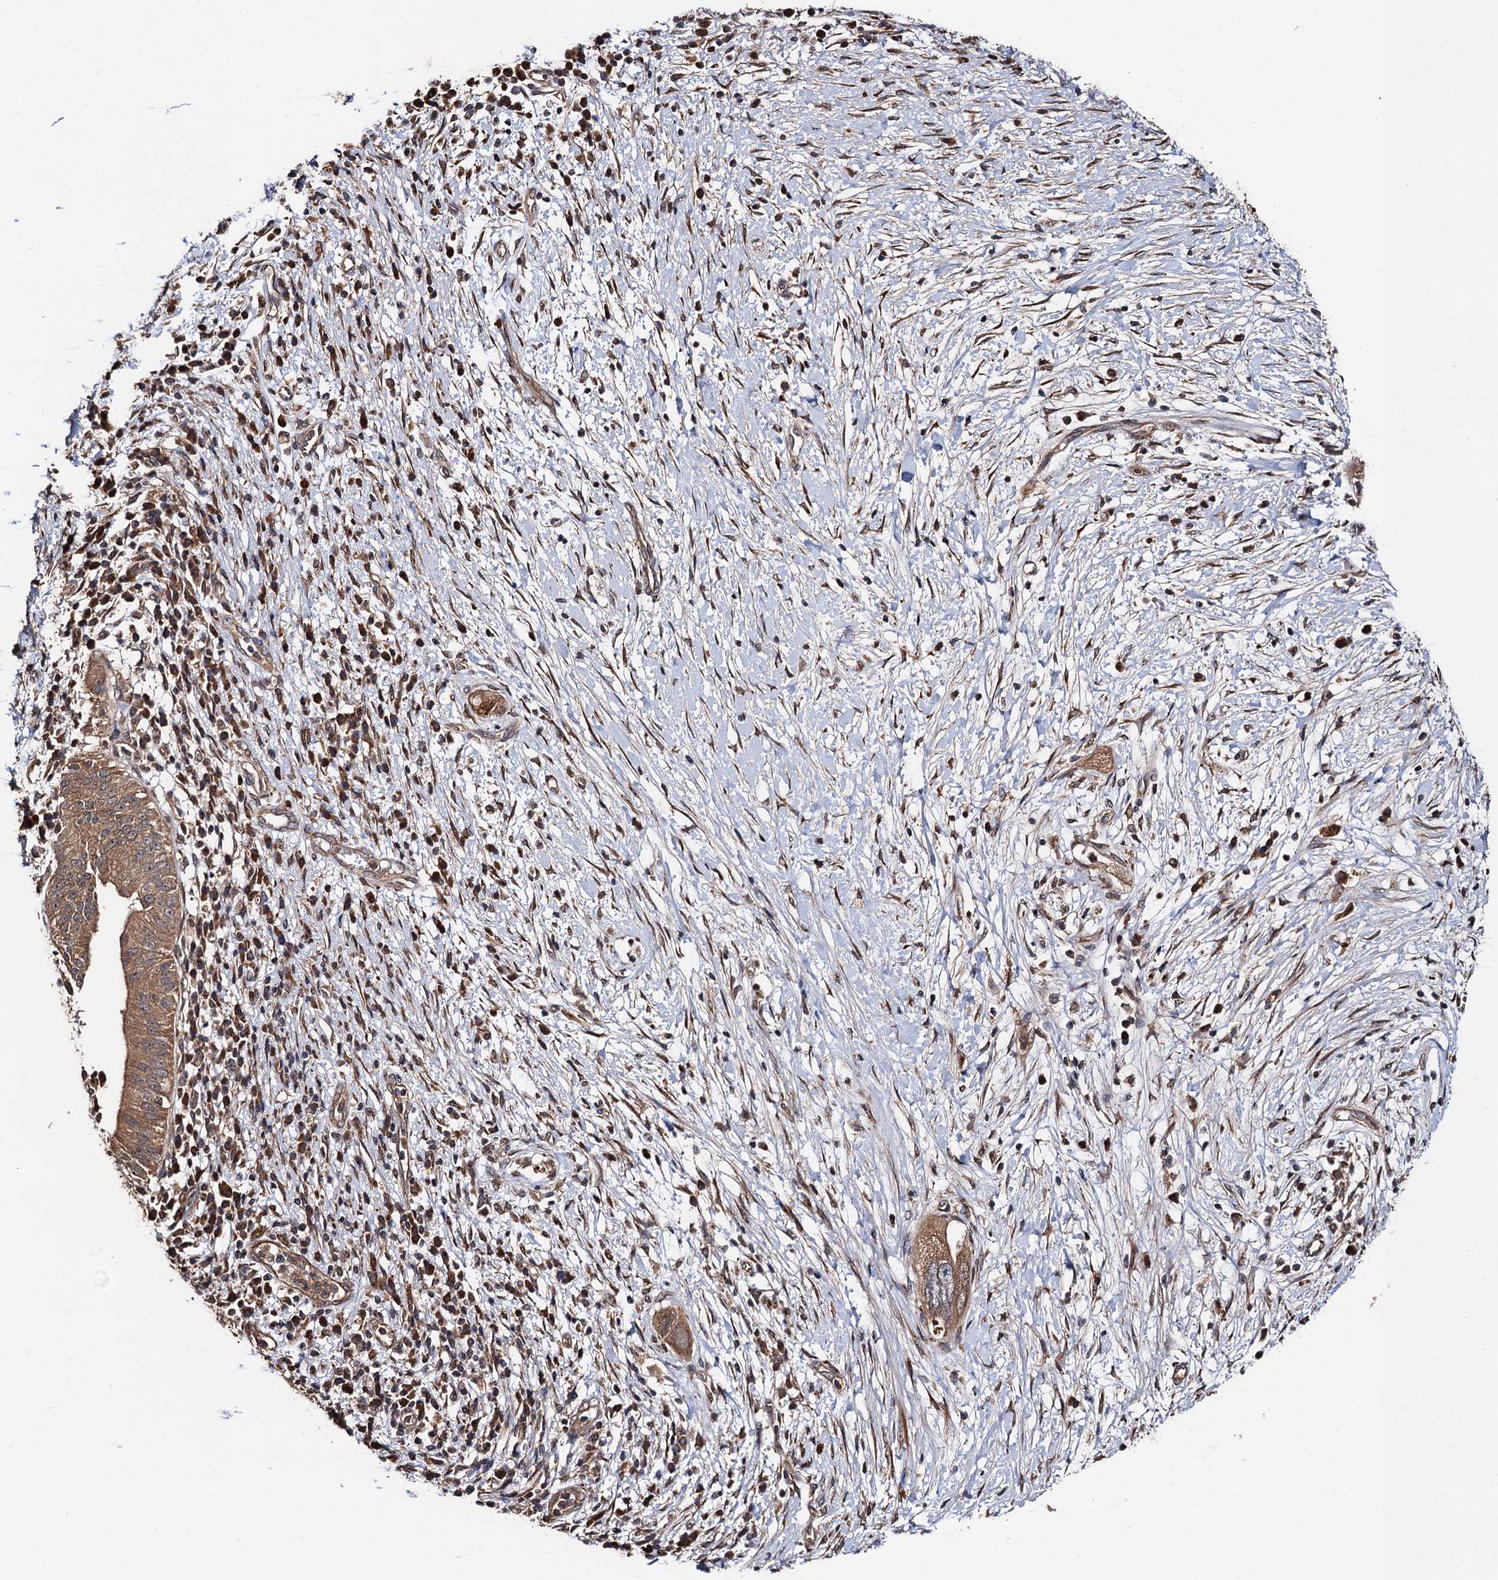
{"staining": {"intensity": "moderate", "quantity": ">75%", "location": "cytoplasmic/membranous,nuclear"}, "tissue": "pancreatic cancer", "cell_type": "Tumor cells", "image_type": "cancer", "snomed": [{"axis": "morphology", "description": "Adenocarcinoma, NOS"}, {"axis": "topography", "description": "Pancreas"}], "caption": "There is medium levels of moderate cytoplasmic/membranous and nuclear expression in tumor cells of pancreatic cancer (adenocarcinoma), as demonstrated by immunohistochemical staining (brown color).", "gene": "MIER2", "patient": {"sex": "male", "age": 68}}